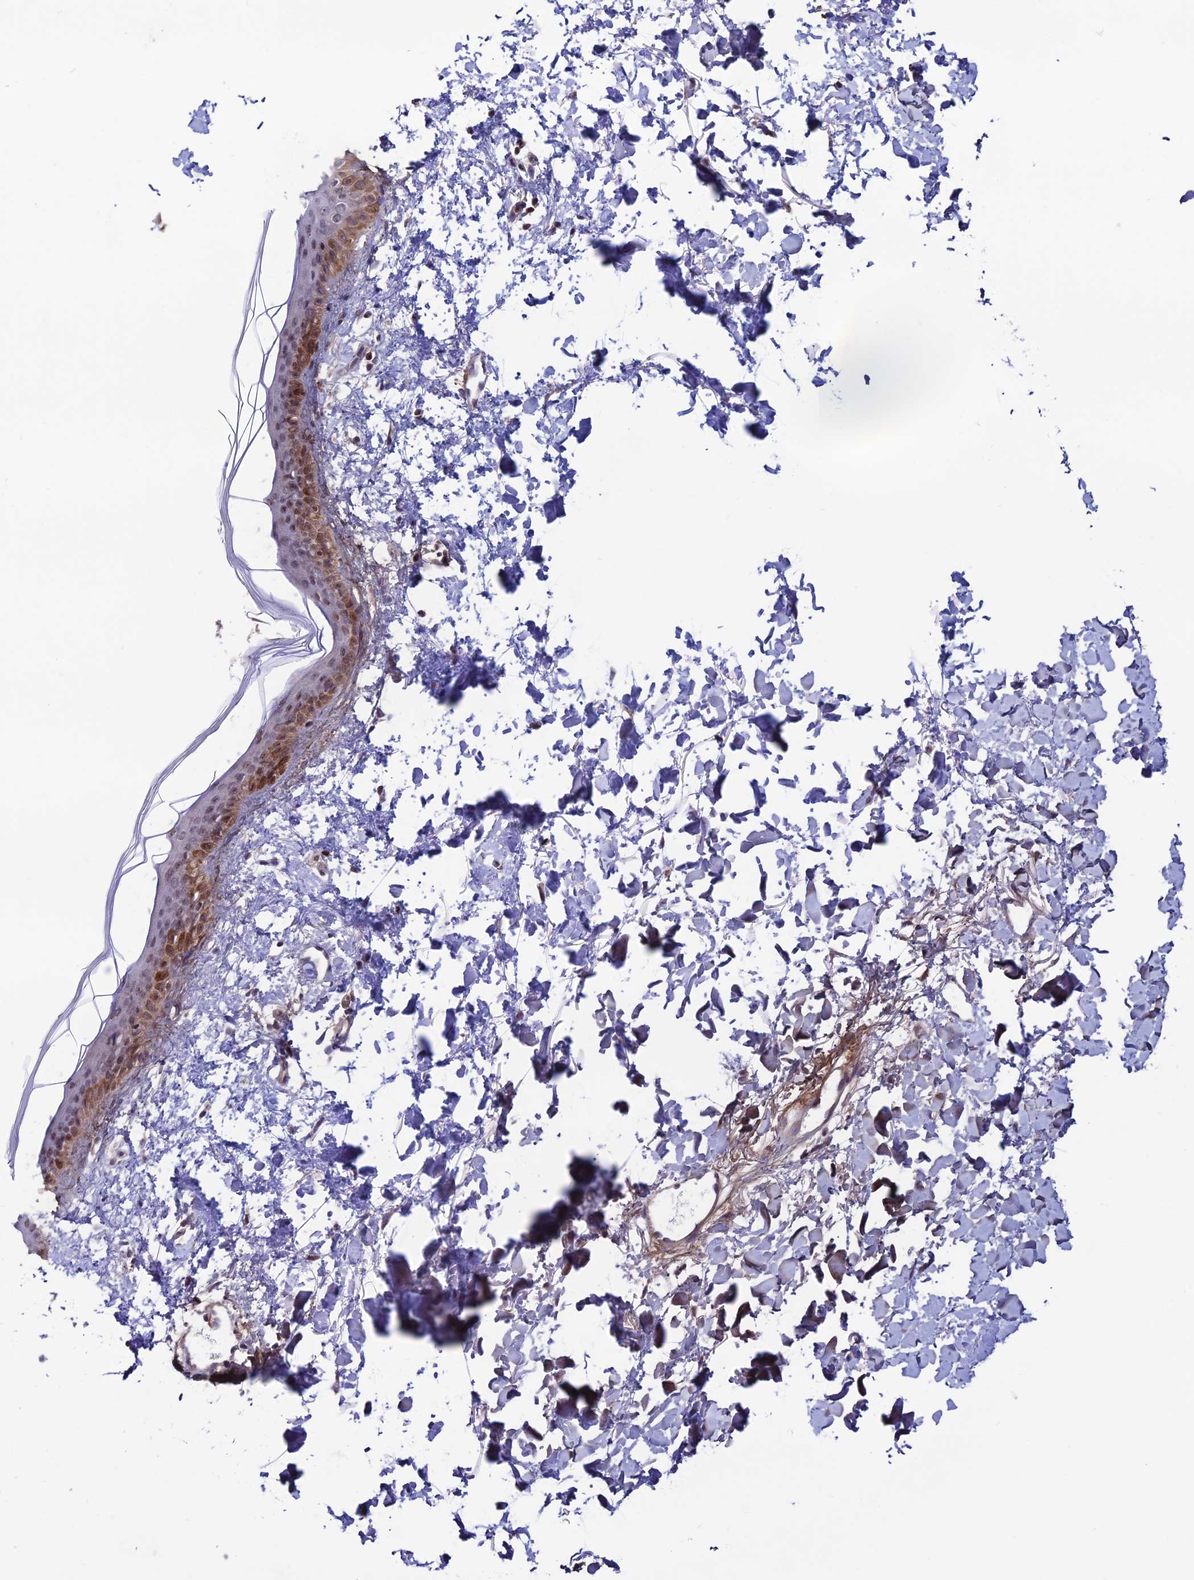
{"staining": {"intensity": "negative", "quantity": "none", "location": "none"}, "tissue": "skin", "cell_type": "Fibroblasts", "image_type": "normal", "snomed": [{"axis": "morphology", "description": "Normal tissue, NOS"}, {"axis": "topography", "description": "Skin"}], "caption": "Fibroblasts show no significant protein positivity in benign skin.", "gene": "COL6A6", "patient": {"sex": "female", "age": 58}}